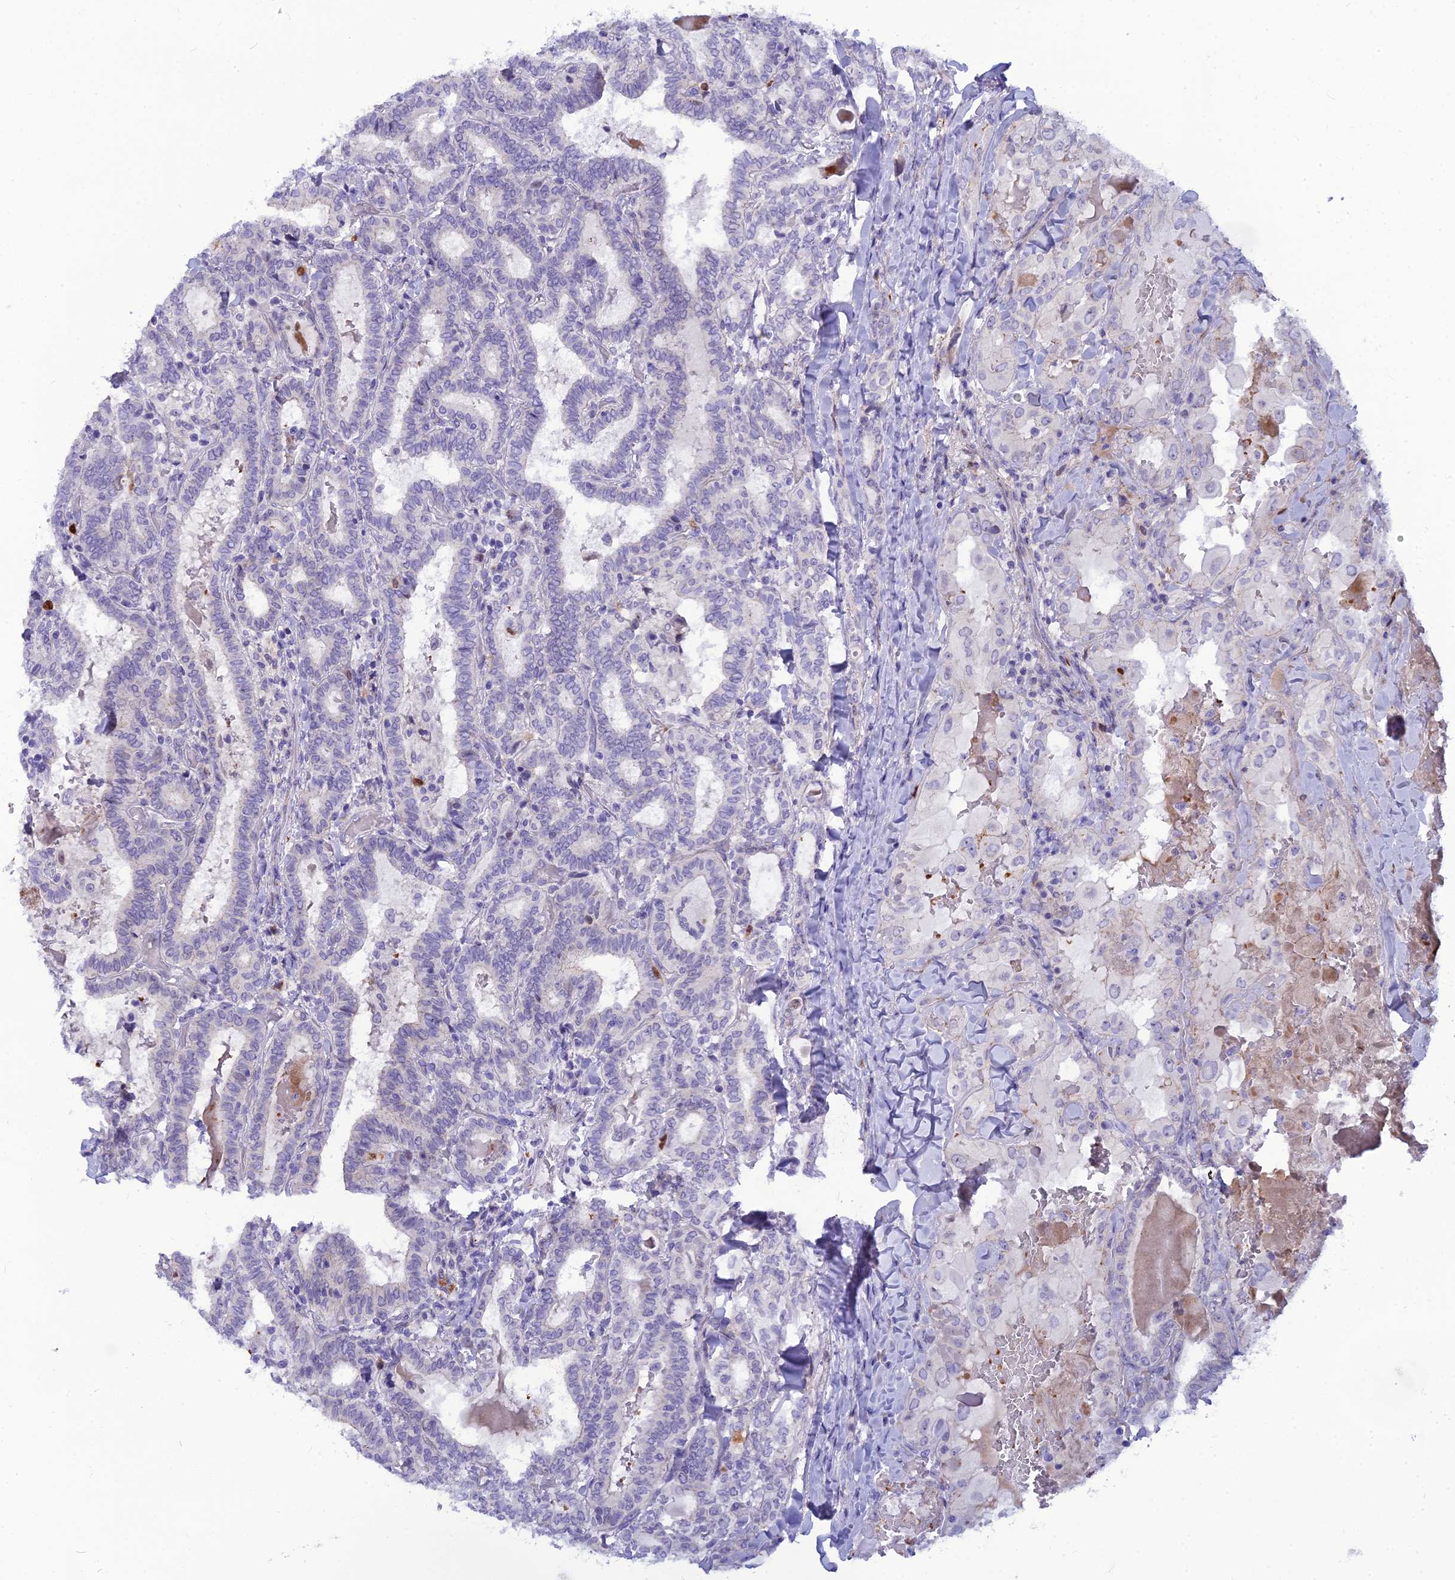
{"staining": {"intensity": "negative", "quantity": "none", "location": "none"}, "tissue": "thyroid cancer", "cell_type": "Tumor cells", "image_type": "cancer", "snomed": [{"axis": "morphology", "description": "Papillary adenocarcinoma, NOS"}, {"axis": "topography", "description": "Thyroid gland"}], "caption": "A high-resolution histopathology image shows immunohistochemistry (IHC) staining of papillary adenocarcinoma (thyroid), which demonstrates no significant expression in tumor cells.", "gene": "NUSAP1", "patient": {"sex": "female", "age": 72}}